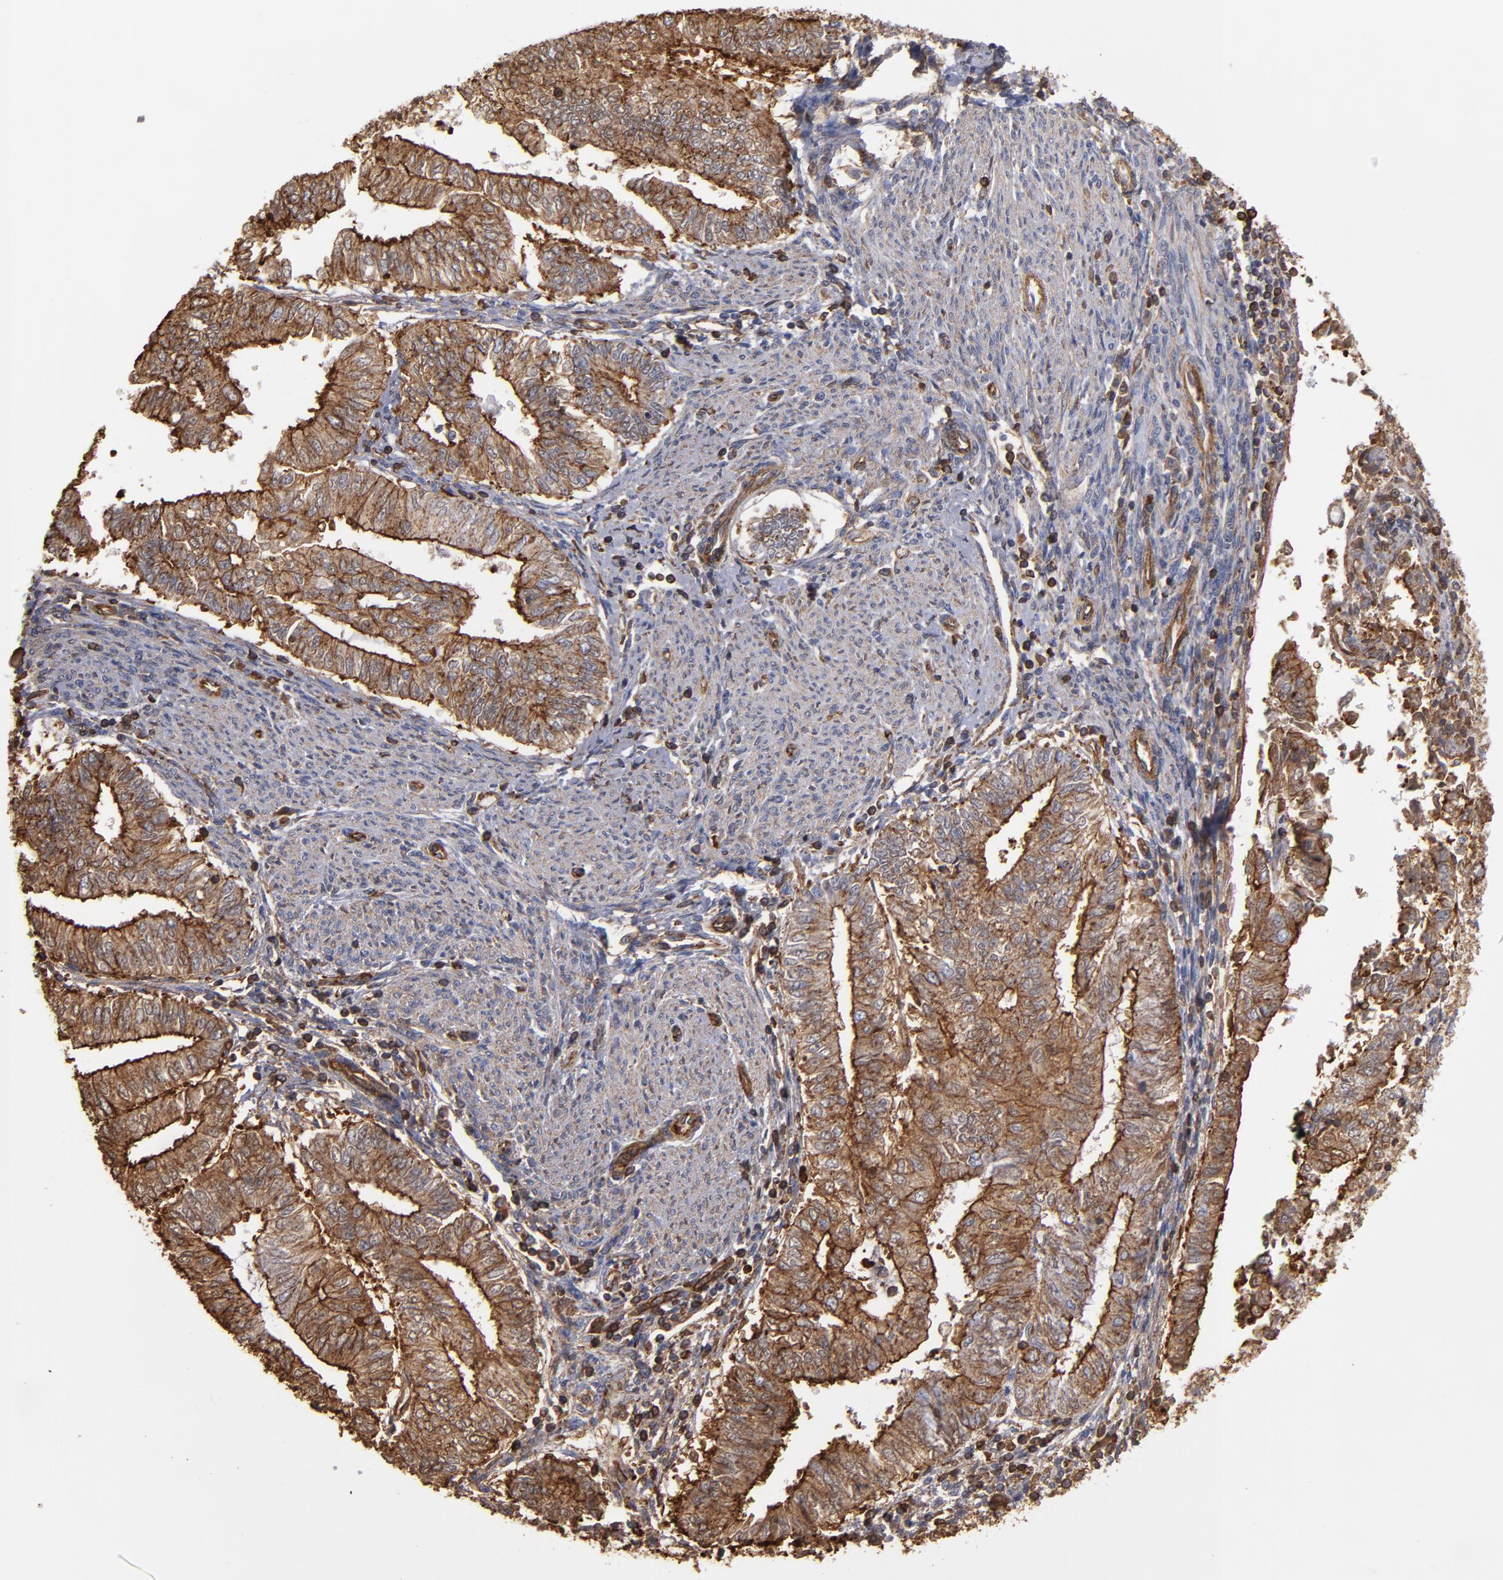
{"staining": {"intensity": "moderate", "quantity": ">75%", "location": "cytoplasmic/membranous"}, "tissue": "endometrial cancer", "cell_type": "Tumor cells", "image_type": "cancer", "snomed": [{"axis": "morphology", "description": "Adenocarcinoma, NOS"}, {"axis": "topography", "description": "Endometrium"}], "caption": "IHC photomicrograph of neoplastic tissue: endometrial adenocarcinoma stained using IHC demonstrates medium levels of moderate protein expression localized specifically in the cytoplasmic/membranous of tumor cells, appearing as a cytoplasmic/membranous brown color.", "gene": "ACTN4", "patient": {"sex": "female", "age": 66}}